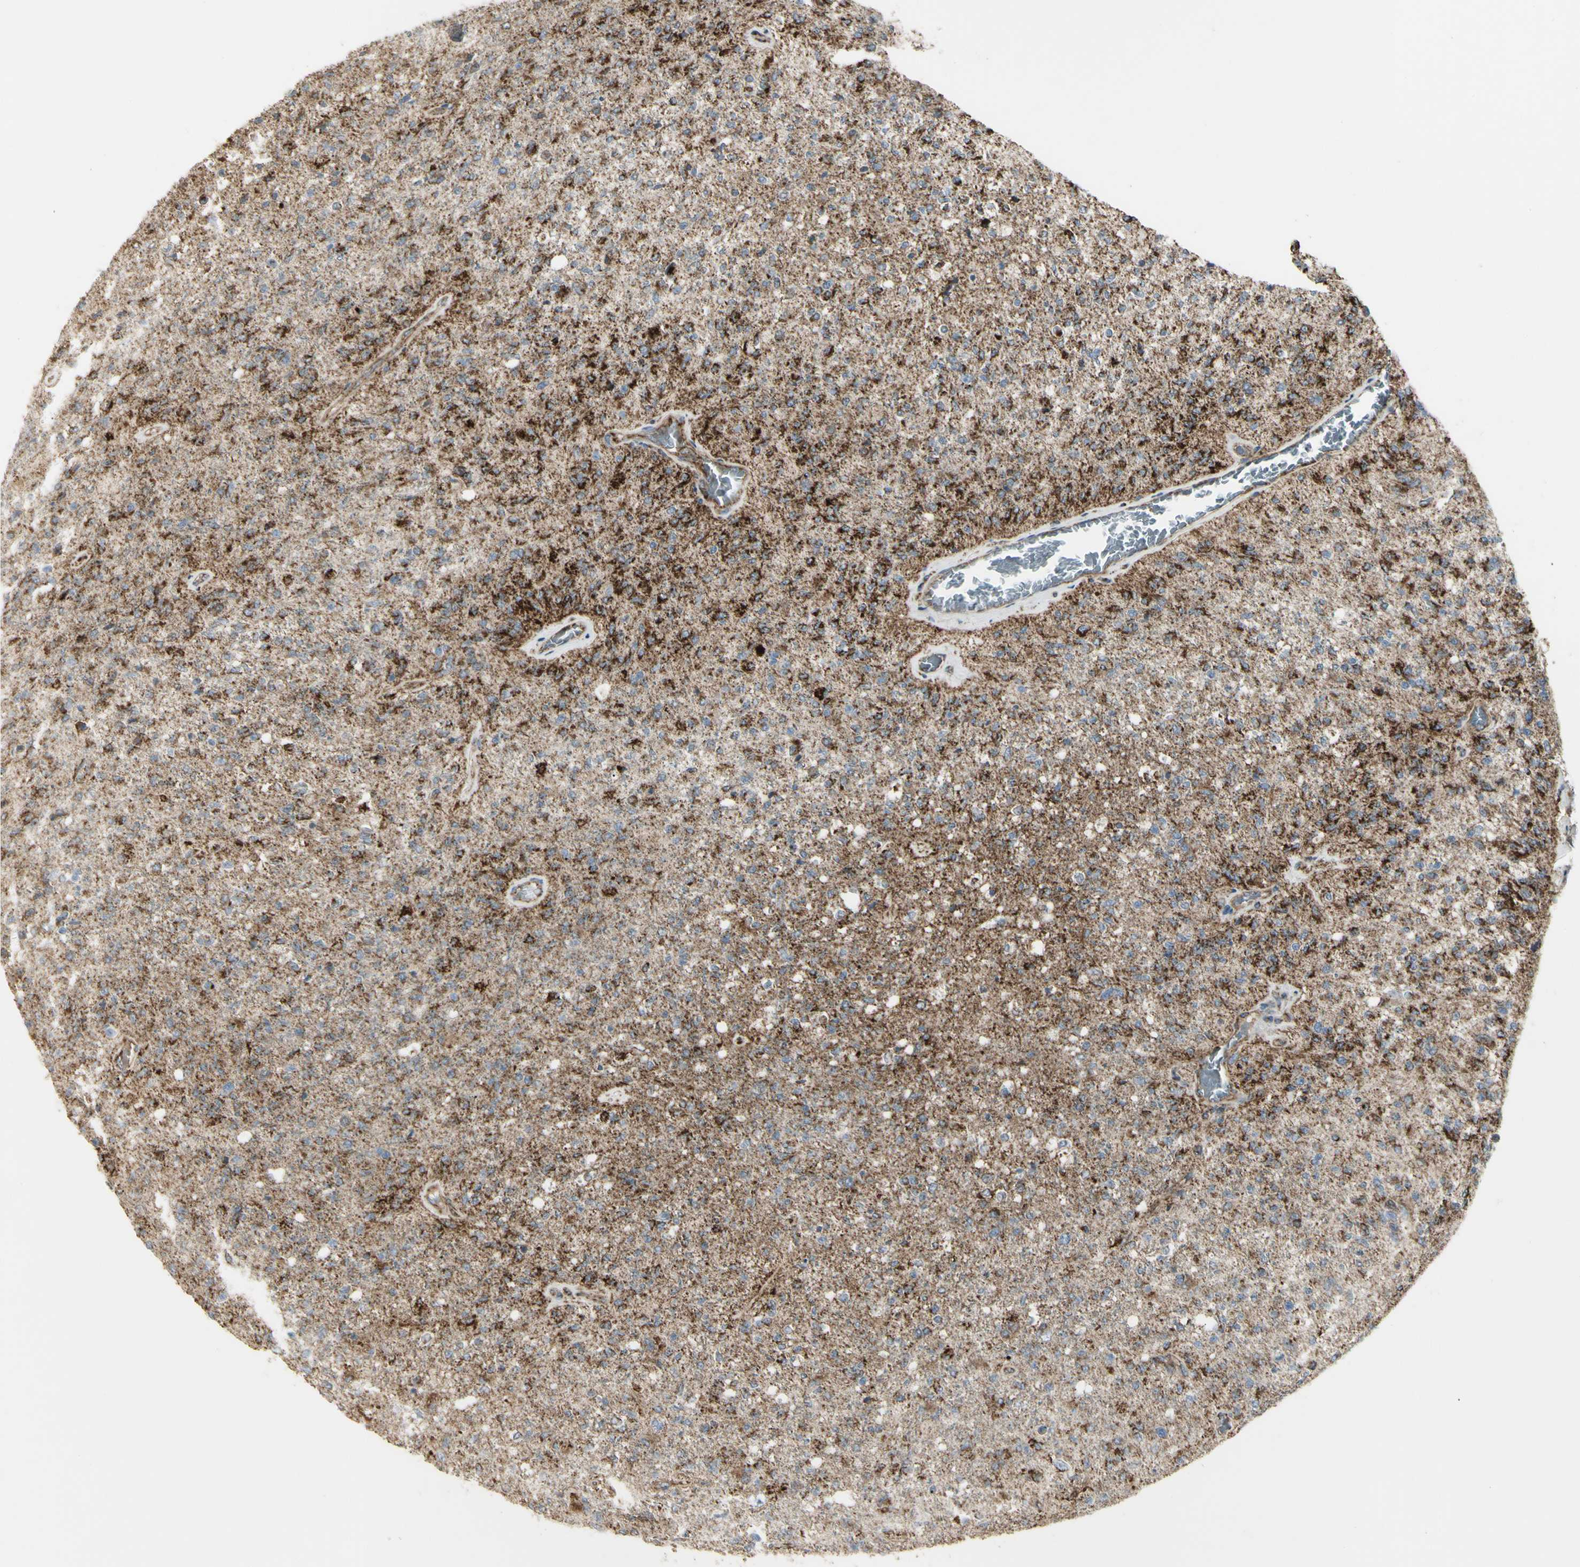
{"staining": {"intensity": "strong", "quantity": "25%-75%", "location": "cytoplasmic/membranous"}, "tissue": "glioma", "cell_type": "Tumor cells", "image_type": "cancer", "snomed": [{"axis": "morphology", "description": "Normal tissue, NOS"}, {"axis": "morphology", "description": "Glioma, malignant, High grade"}, {"axis": "topography", "description": "Cerebral cortex"}], "caption": "Strong cytoplasmic/membranous expression for a protein is appreciated in approximately 25%-75% of tumor cells of malignant high-grade glioma using immunohistochemistry.", "gene": "CYB5R1", "patient": {"sex": "male", "age": 77}}